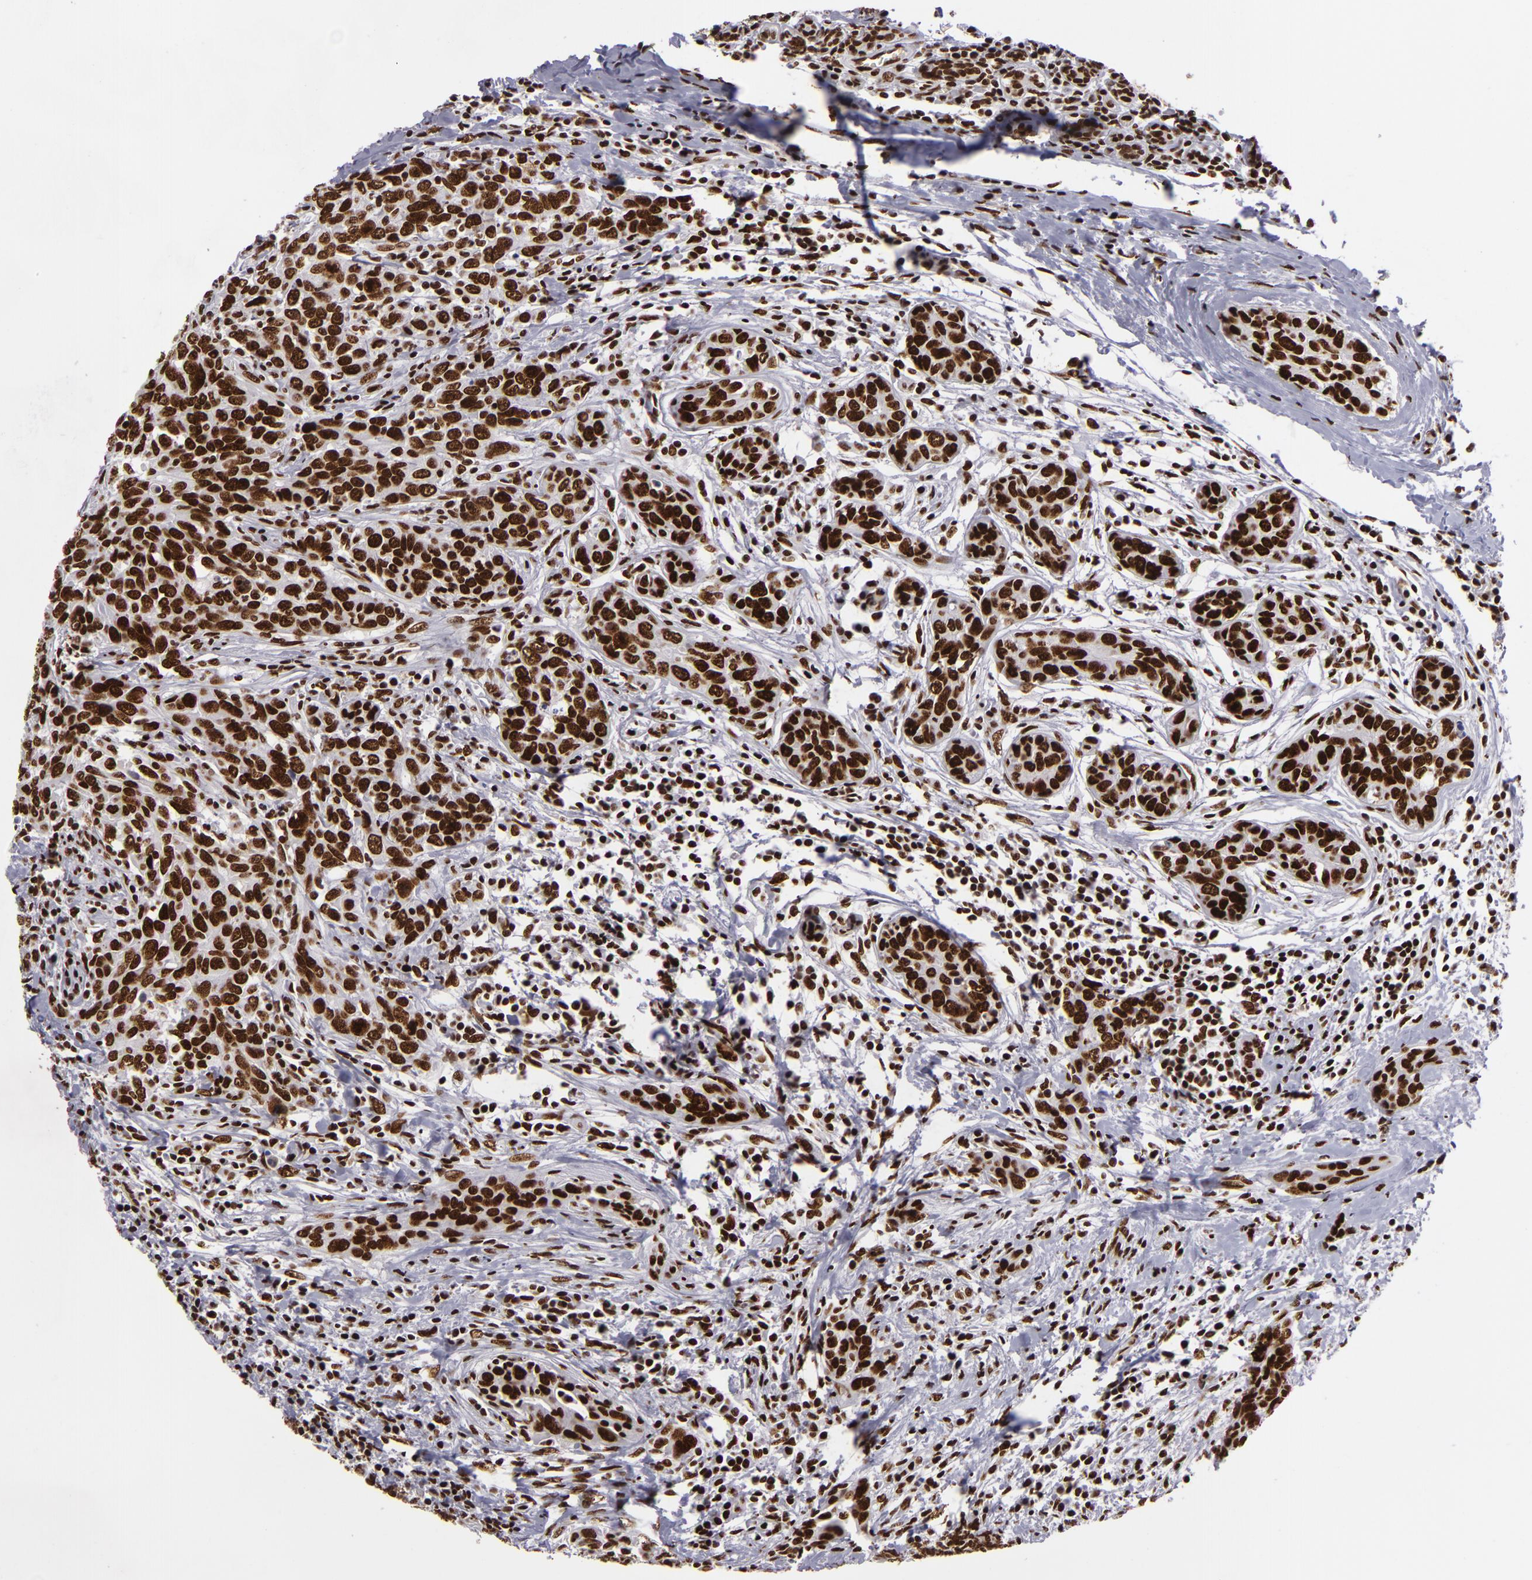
{"staining": {"intensity": "strong", "quantity": ">75%", "location": "nuclear"}, "tissue": "breast cancer", "cell_type": "Tumor cells", "image_type": "cancer", "snomed": [{"axis": "morphology", "description": "Duct carcinoma"}, {"axis": "topography", "description": "Breast"}], "caption": "Immunohistochemical staining of human intraductal carcinoma (breast) exhibits high levels of strong nuclear staining in approximately >75% of tumor cells.", "gene": "SAFB", "patient": {"sex": "female", "age": 50}}